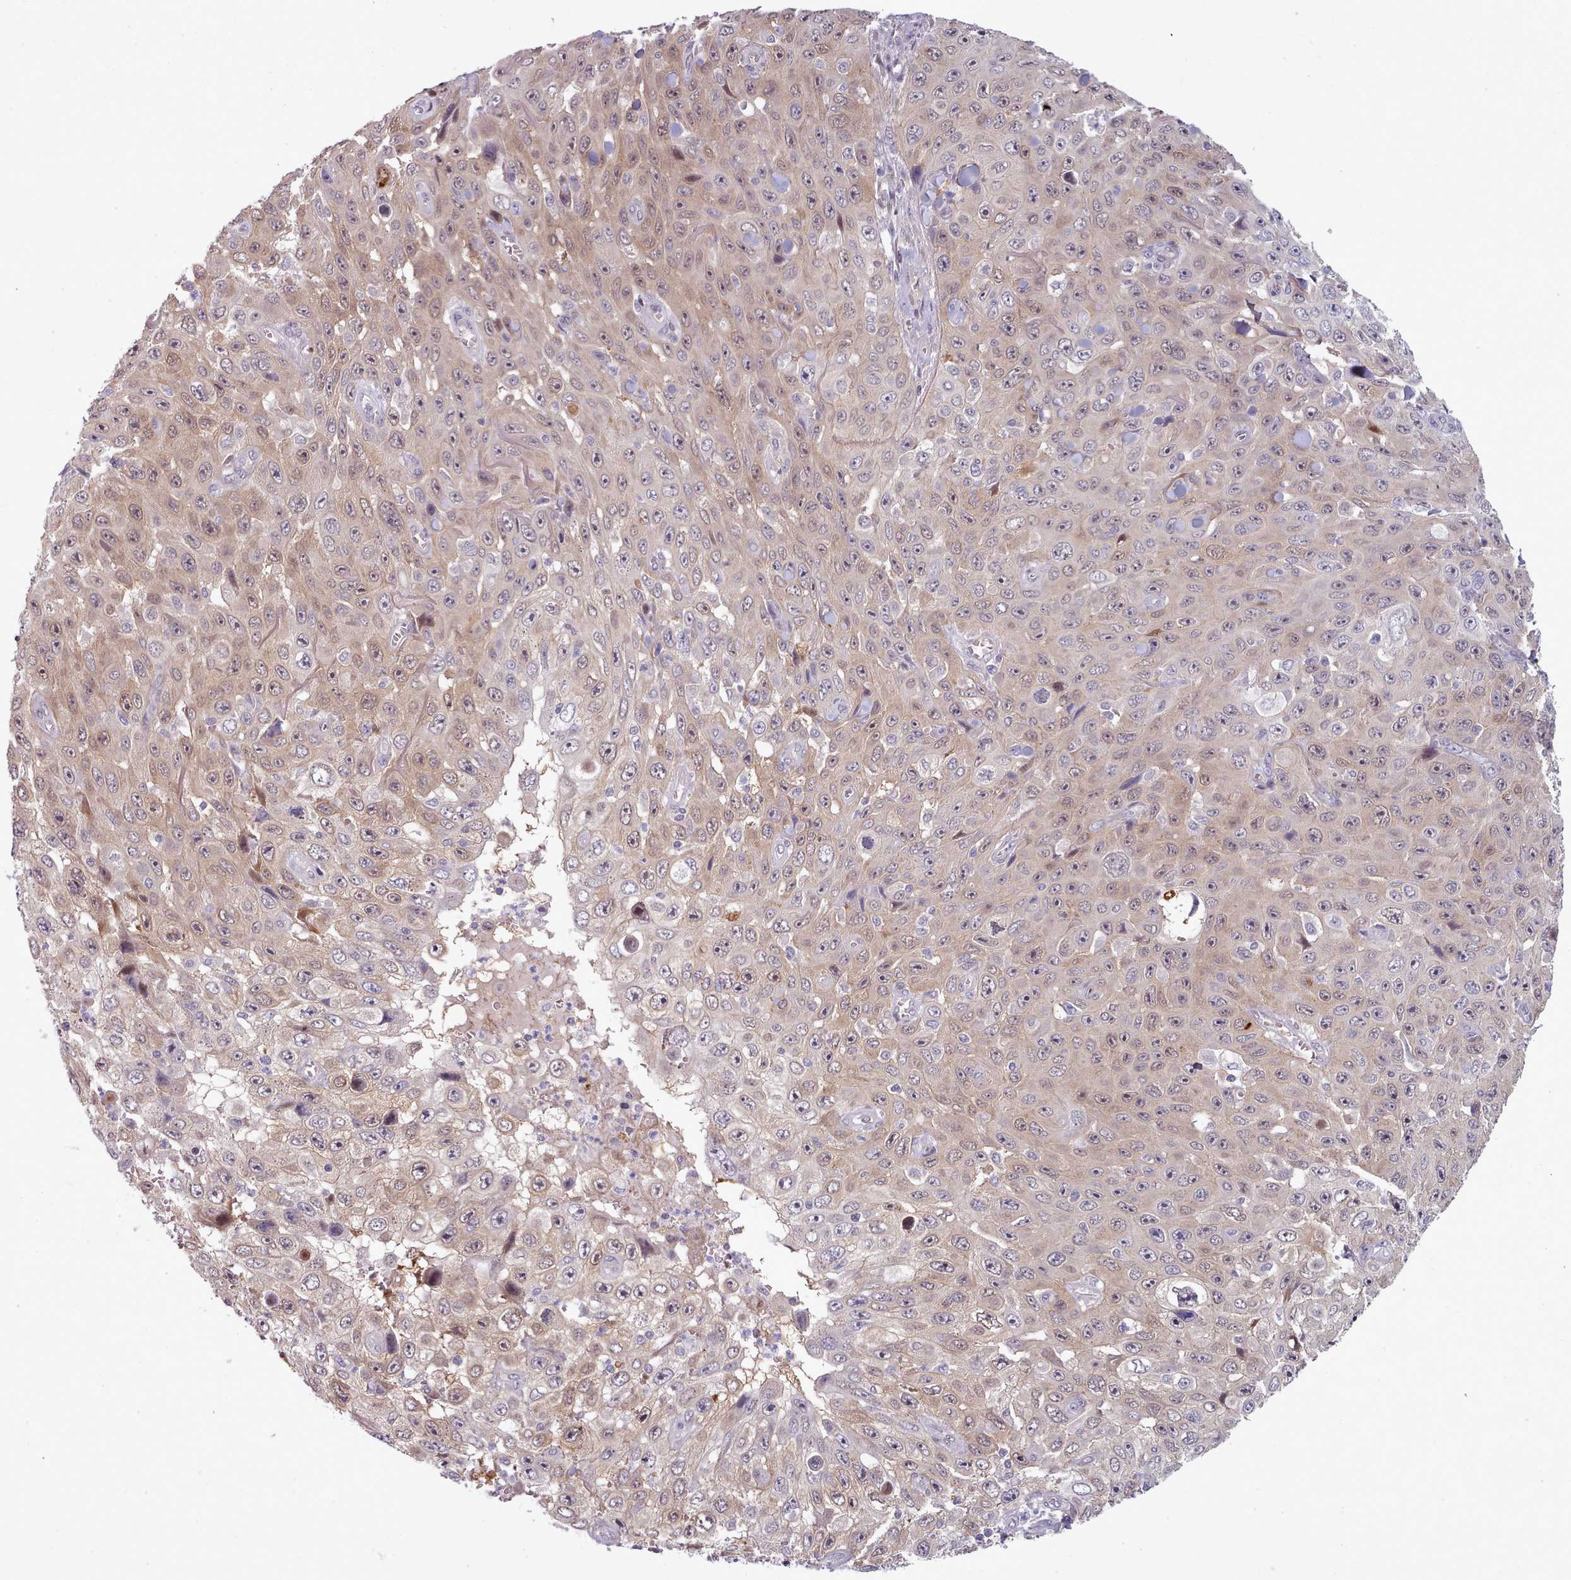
{"staining": {"intensity": "weak", "quantity": "<25%", "location": "cytoplasmic/membranous,nuclear"}, "tissue": "skin cancer", "cell_type": "Tumor cells", "image_type": "cancer", "snomed": [{"axis": "morphology", "description": "Squamous cell carcinoma, NOS"}, {"axis": "topography", "description": "Skin"}], "caption": "Human squamous cell carcinoma (skin) stained for a protein using IHC displays no positivity in tumor cells.", "gene": "CLNS1A", "patient": {"sex": "male", "age": 82}}